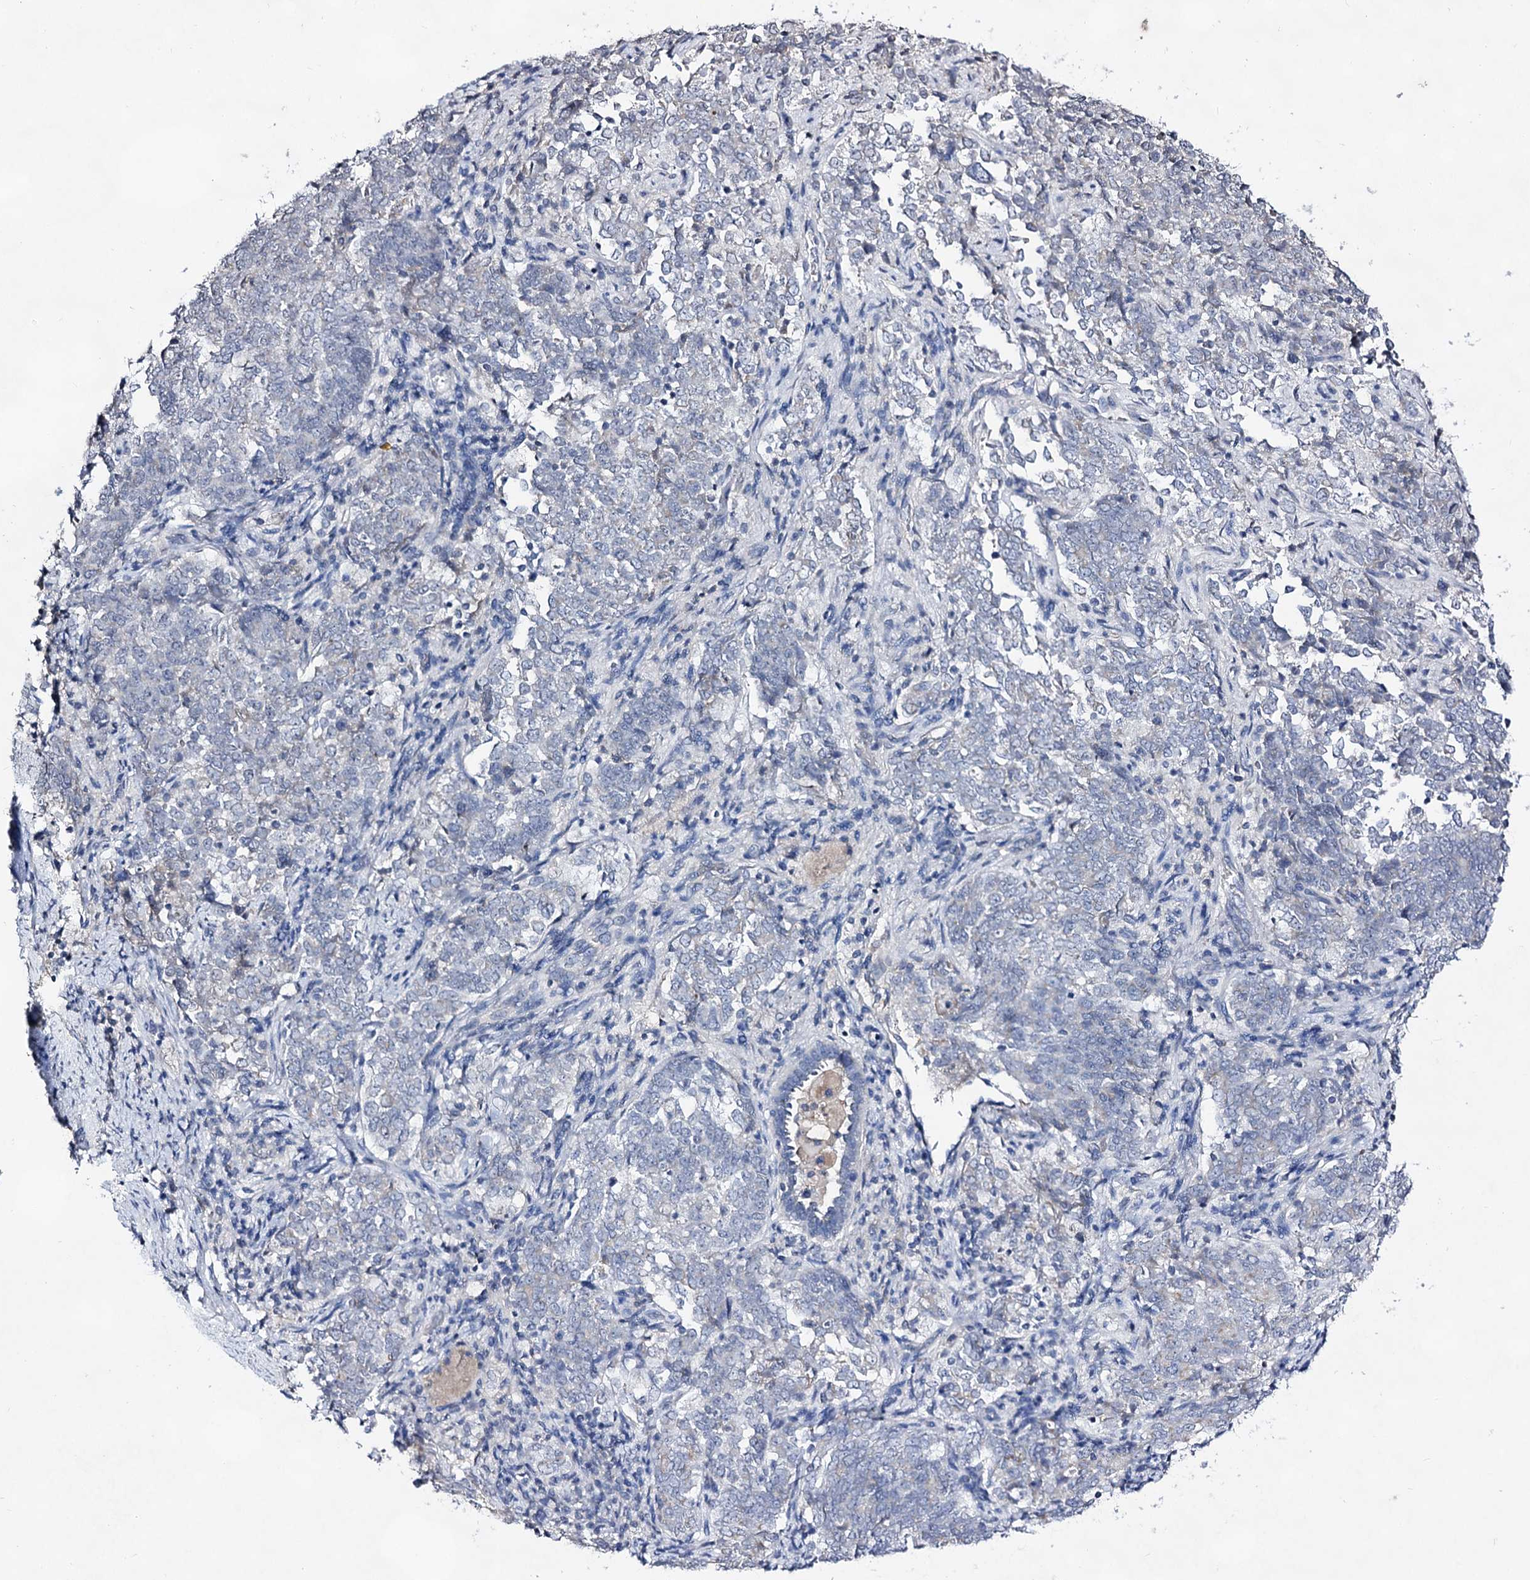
{"staining": {"intensity": "negative", "quantity": "none", "location": "none"}, "tissue": "endometrial cancer", "cell_type": "Tumor cells", "image_type": "cancer", "snomed": [{"axis": "morphology", "description": "Adenocarcinoma, NOS"}, {"axis": "topography", "description": "Endometrium"}], "caption": "DAB (3,3'-diaminobenzidine) immunohistochemical staining of endometrial adenocarcinoma reveals no significant staining in tumor cells. (DAB IHC visualized using brightfield microscopy, high magnification).", "gene": "PLIN1", "patient": {"sex": "female", "age": 80}}